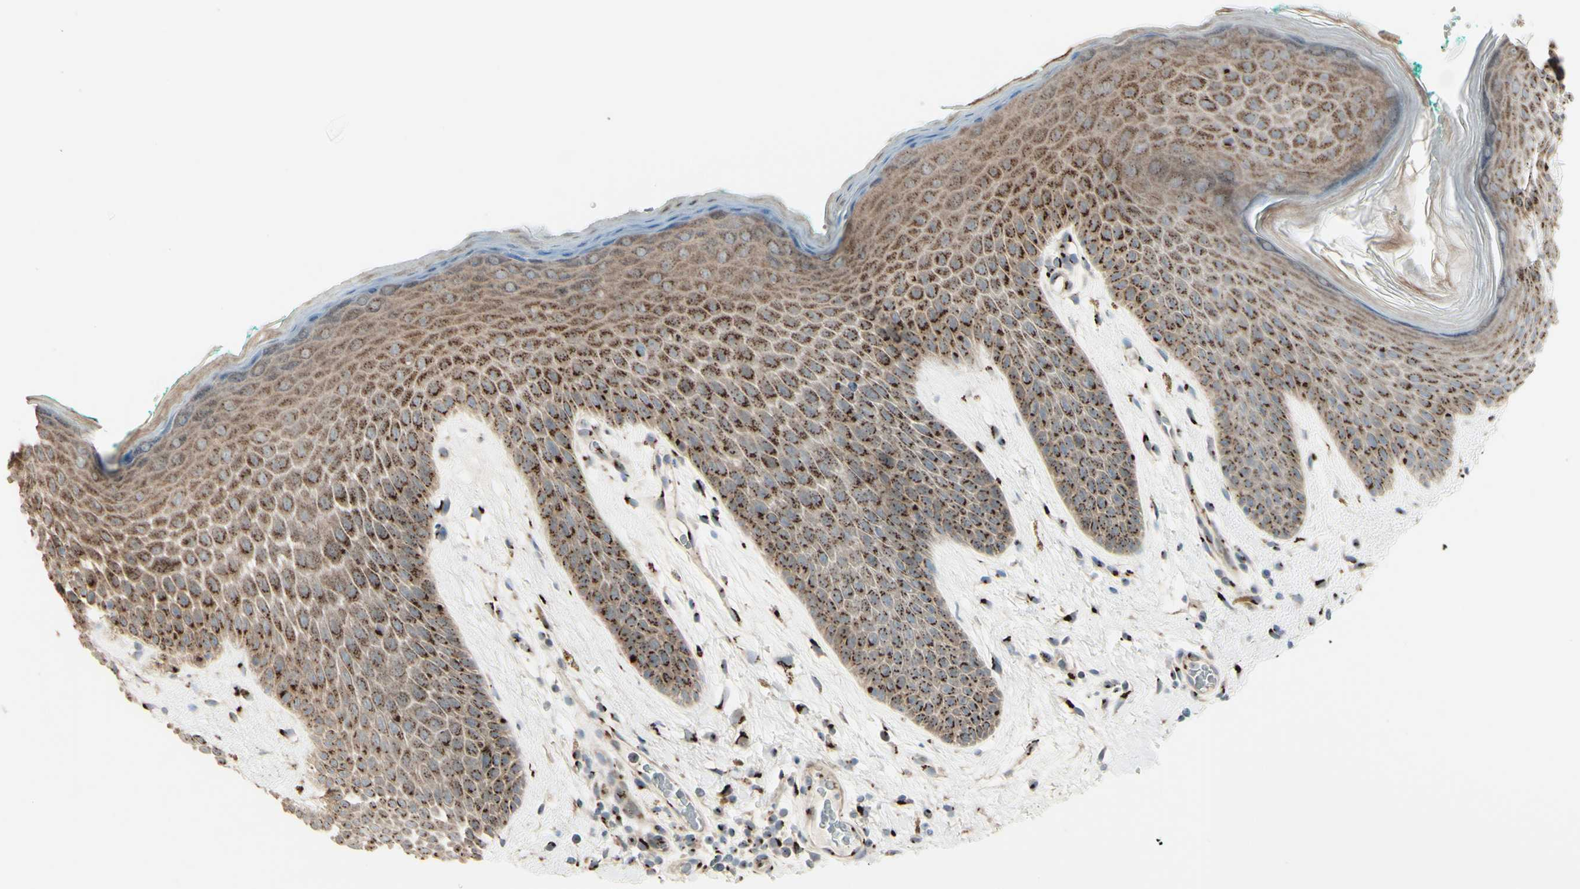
{"staining": {"intensity": "moderate", "quantity": ">75%", "location": "cytoplasmic/membranous"}, "tissue": "skin", "cell_type": "Epidermal cells", "image_type": "normal", "snomed": [{"axis": "morphology", "description": "Normal tissue, NOS"}, {"axis": "topography", "description": "Anal"}], "caption": "Brown immunohistochemical staining in unremarkable skin shows moderate cytoplasmic/membranous positivity in approximately >75% of epidermal cells. The staining is performed using DAB brown chromogen to label protein expression. The nuclei are counter-stained blue using hematoxylin.", "gene": "BPNT2", "patient": {"sex": "male", "age": 74}}